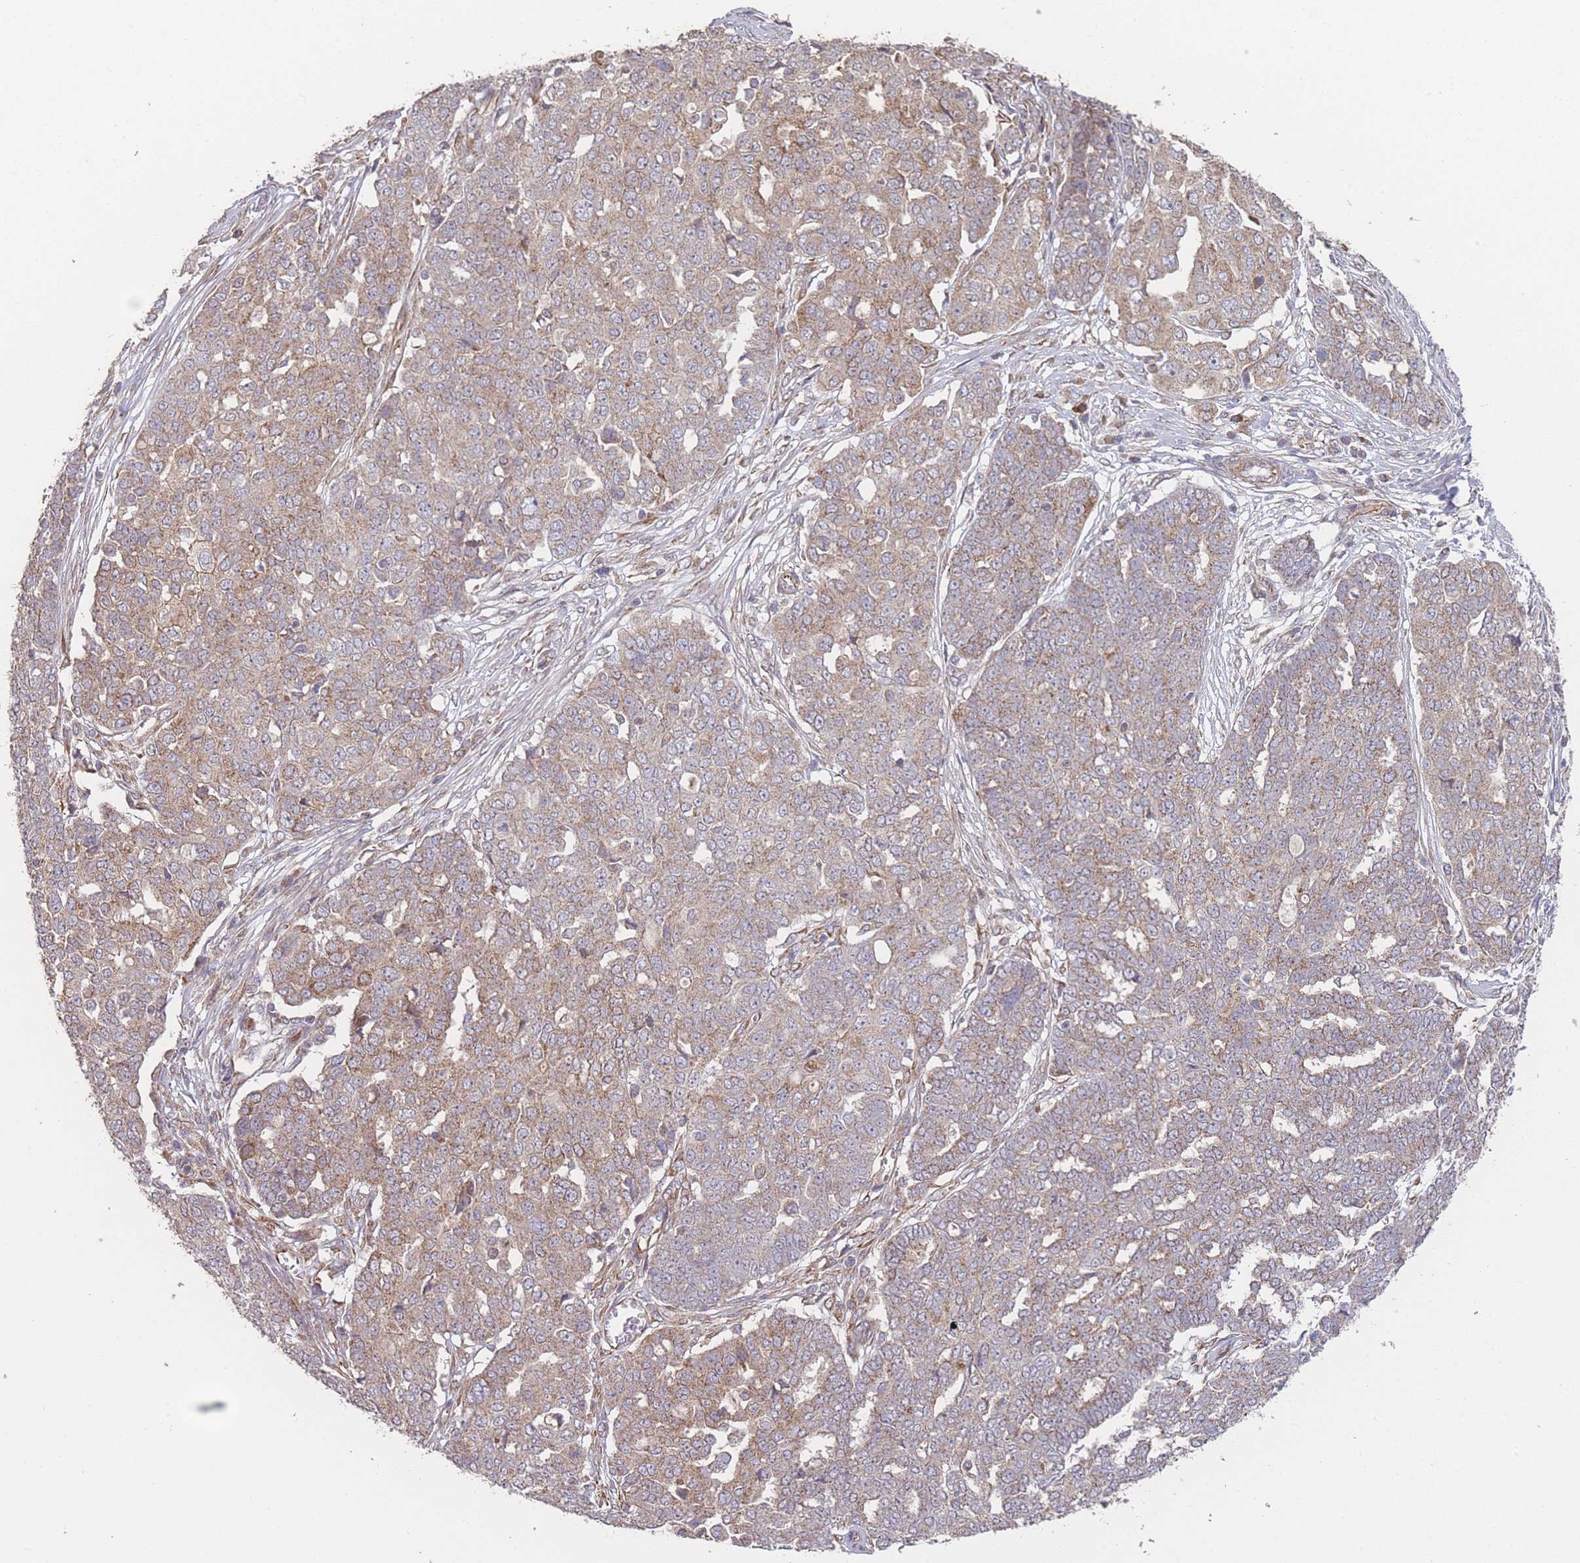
{"staining": {"intensity": "moderate", "quantity": "25%-75%", "location": "cytoplasmic/membranous"}, "tissue": "ovarian cancer", "cell_type": "Tumor cells", "image_type": "cancer", "snomed": [{"axis": "morphology", "description": "Cystadenocarcinoma, serous, NOS"}, {"axis": "topography", "description": "Soft tissue"}, {"axis": "topography", "description": "Ovary"}], "caption": "Immunohistochemistry staining of ovarian serous cystadenocarcinoma, which reveals medium levels of moderate cytoplasmic/membranous staining in approximately 25%-75% of tumor cells indicating moderate cytoplasmic/membranous protein staining. The staining was performed using DAB (brown) for protein detection and nuclei were counterstained in hematoxylin (blue).", "gene": "PXMP4", "patient": {"sex": "female", "age": 57}}